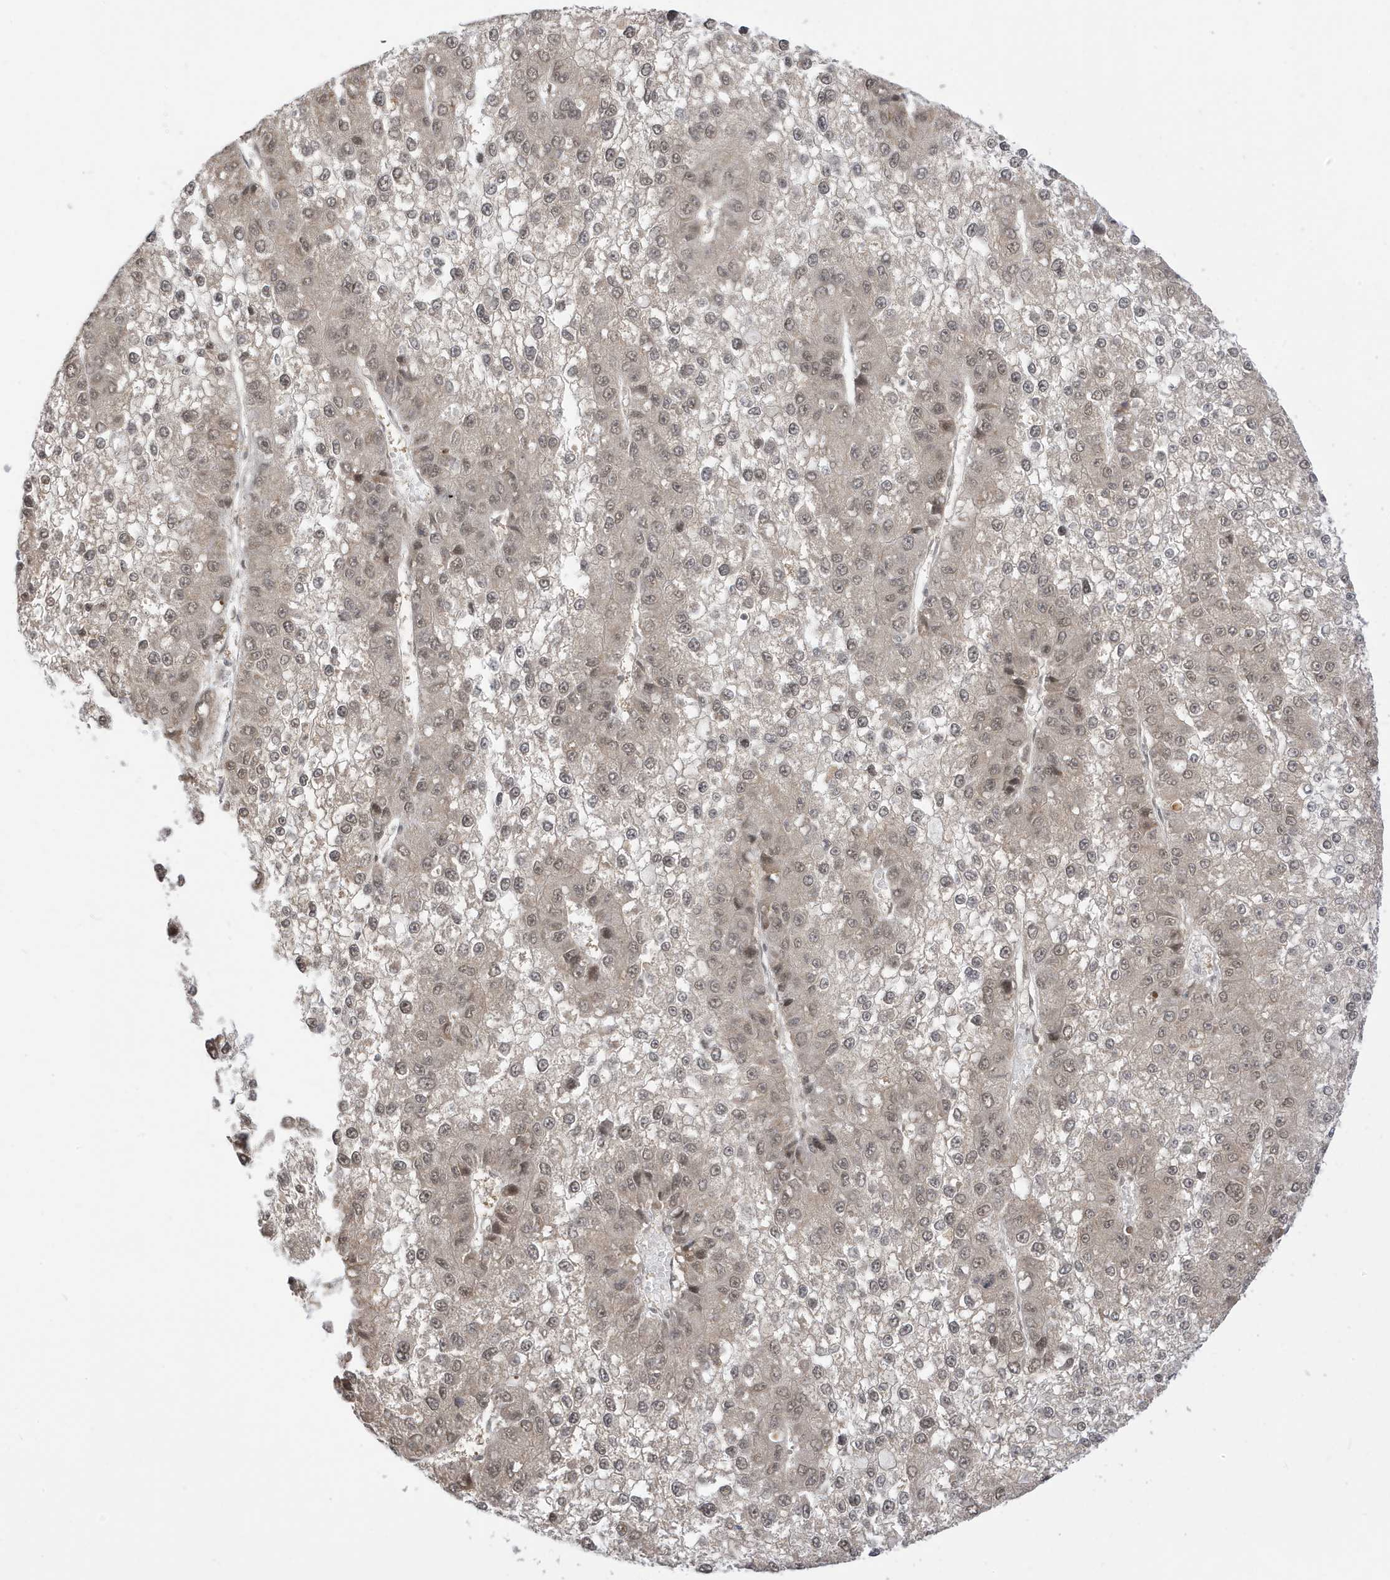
{"staining": {"intensity": "weak", "quantity": ">75%", "location": "nuclear"}, "tissue": "liver cancer", "cell_type": "Tumor cells", "image_type": "cancer", "snomed": [{"axis": "morphology", "description": "Carcinoma, Hepatocellular, NOS"}, {"axis": "topography", "description": "Liver"}], "caption": "Hepatocellular carcinoma (liver) stained with DAB (3,3'-diaminobenzidine) IHC reveals low levels of weak nuclear positivity in approximately >75% of tumor cells.", "gene": "TAB3", "patient": {"sex": "female", "age": 73}}